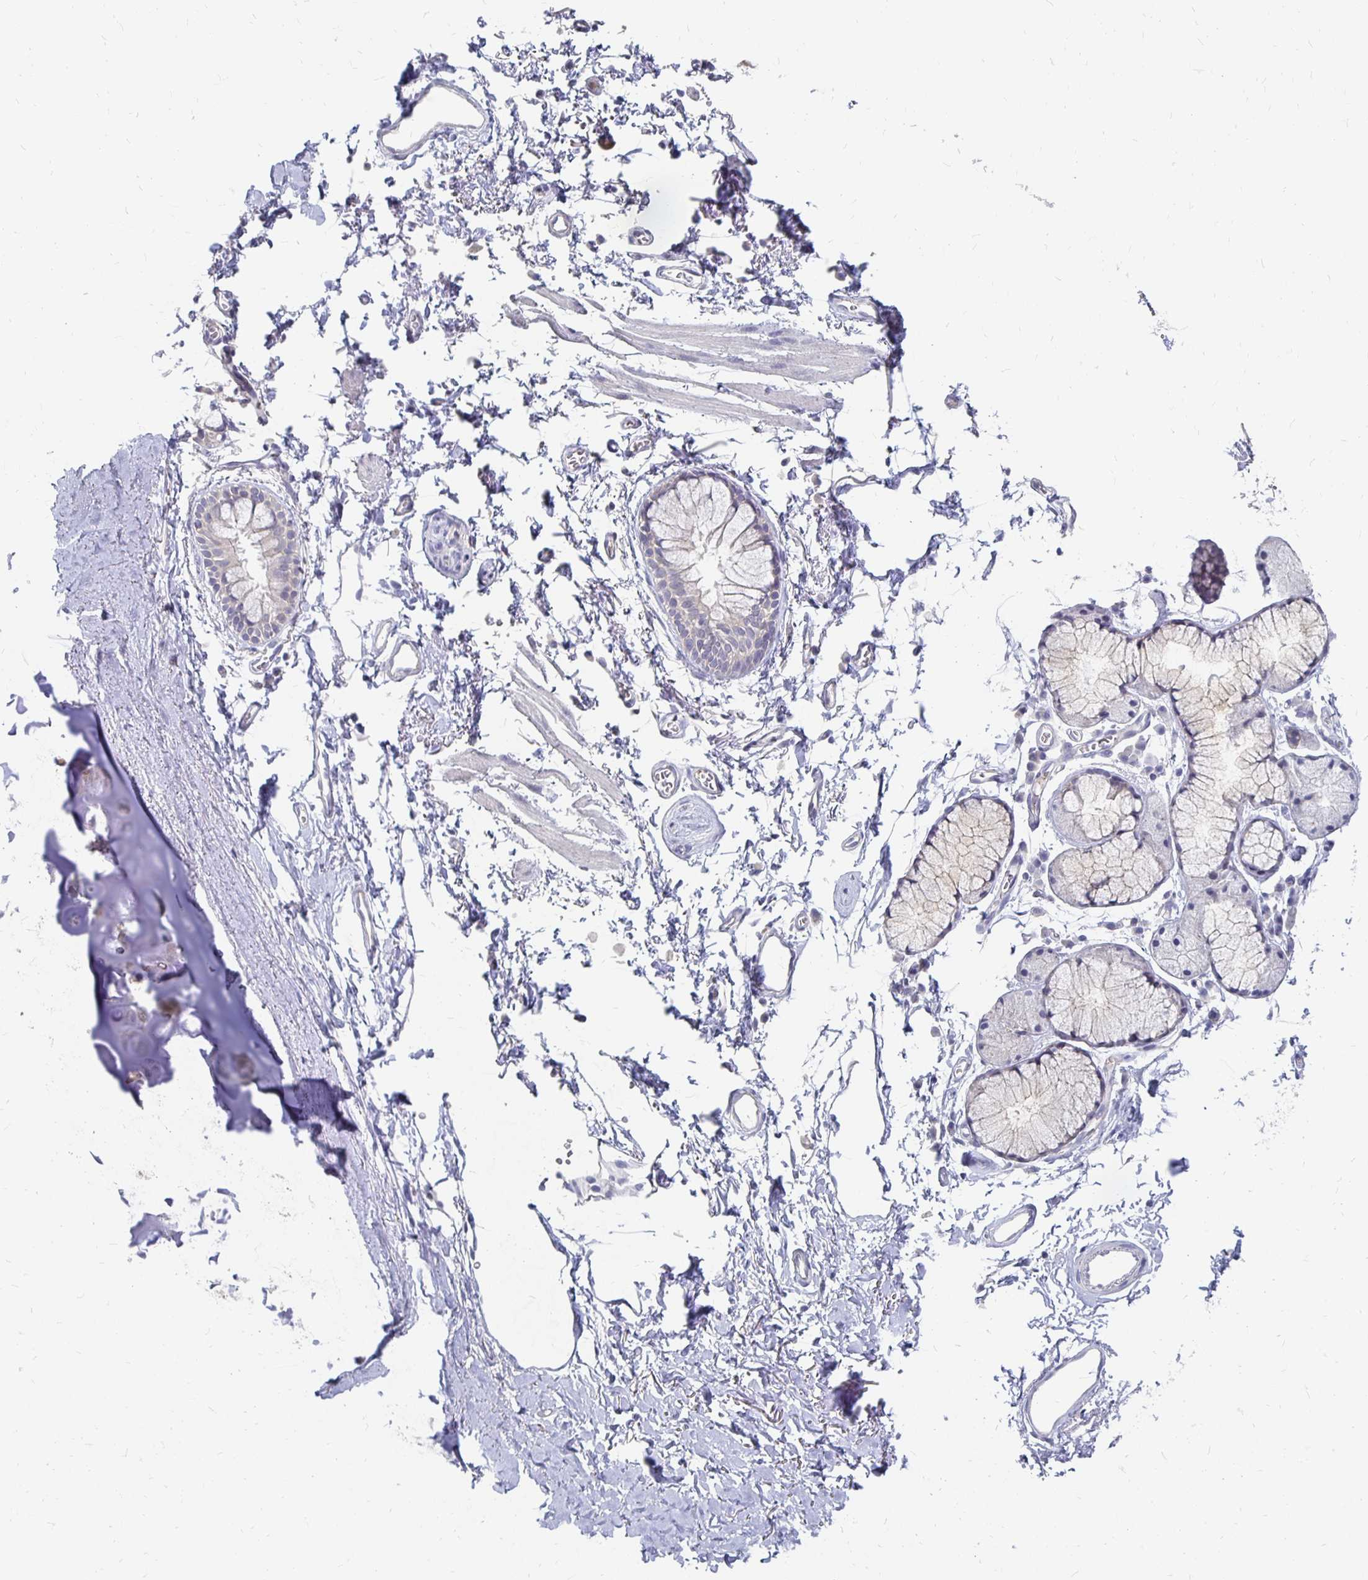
{"staining": {"intensity": "negative", "quantity": "none", "location": "none"}, "tissue": "bronchus", "cell_type": "Respiratory epithelial cells", "image_type": "normal", "snomed": [{"axis": "morphology", "description": "Normal tissue, NOS"}, {"axis": "topography", "description": "Cartilage tissue"}, {"axis": "topography", "description": "Bronchus"}], "caption": "This histopathology image is of normal bronchus stained with IHC to label a protein in brown with the nuclei are counter-stained blue. There is no staining in respiratory epithelial cells. (Brightfield microscopy of DAB immunohistochemistry (IHC) at high magnification).", "gene": "FKRP", "patient": {"sex": "female", "age": 79}}